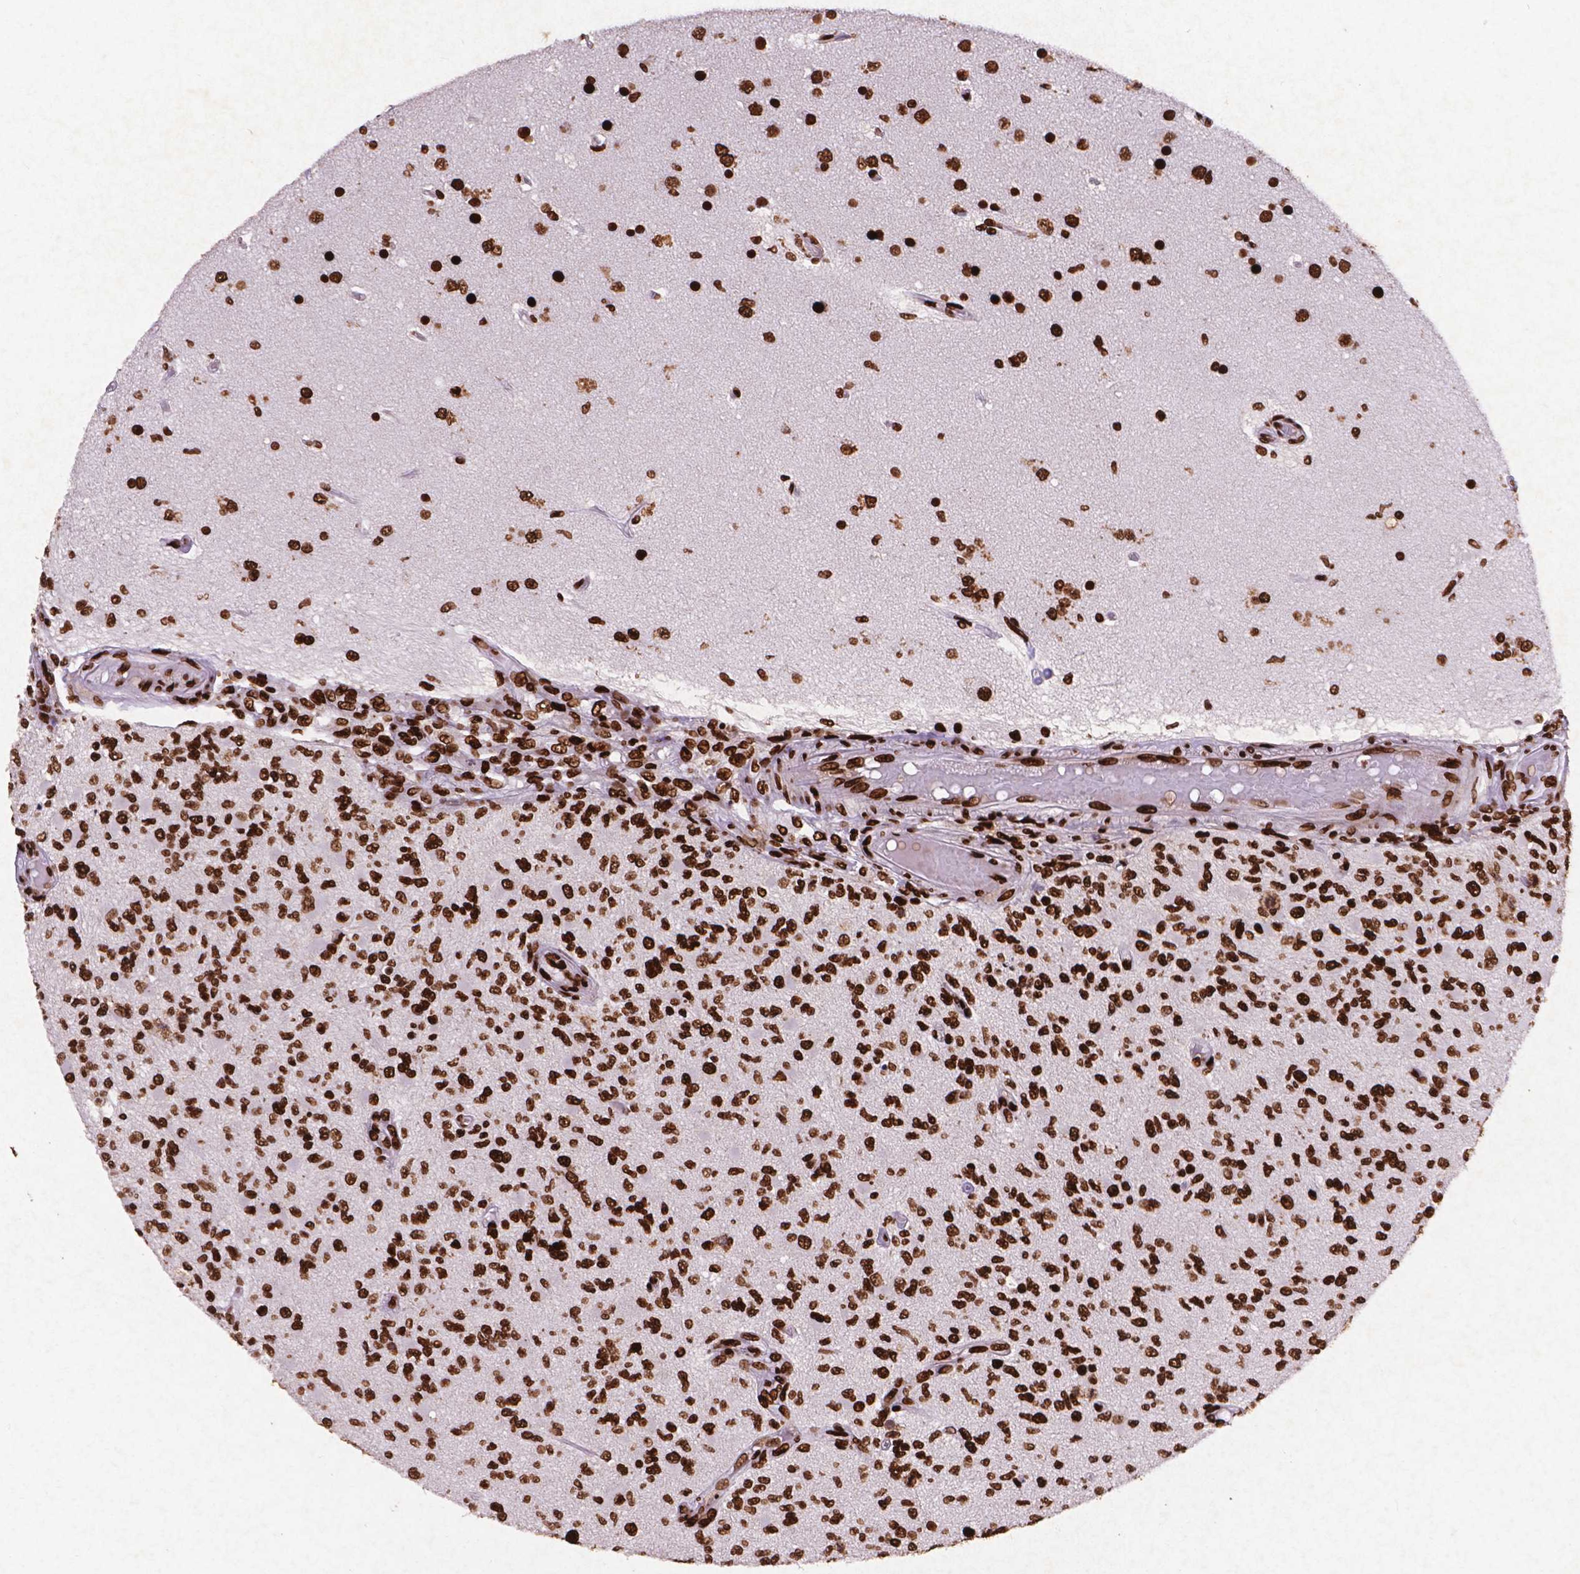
{"staining": {"intensity": "strong", "quantity": ">75%", "location": "nuclear"}, "tissue": "glioma", "cell_type": "Tumor cells", "image_type": "cancer", "snomed": [{"axis": "morphology", "description": "Glioma, malignant, High grade"}, {"axis": "topography", "description": "Brain"}], "caption": "Protein staining exhibits strong nuclear positivity in approximately >75% of tumor cells in malignant glioma (high-grade). (brown staining indicates protein expression, while blue staining denotes nuclei).", "gene": "CITED2", "patient": {"sex": "female", "age": 63}}